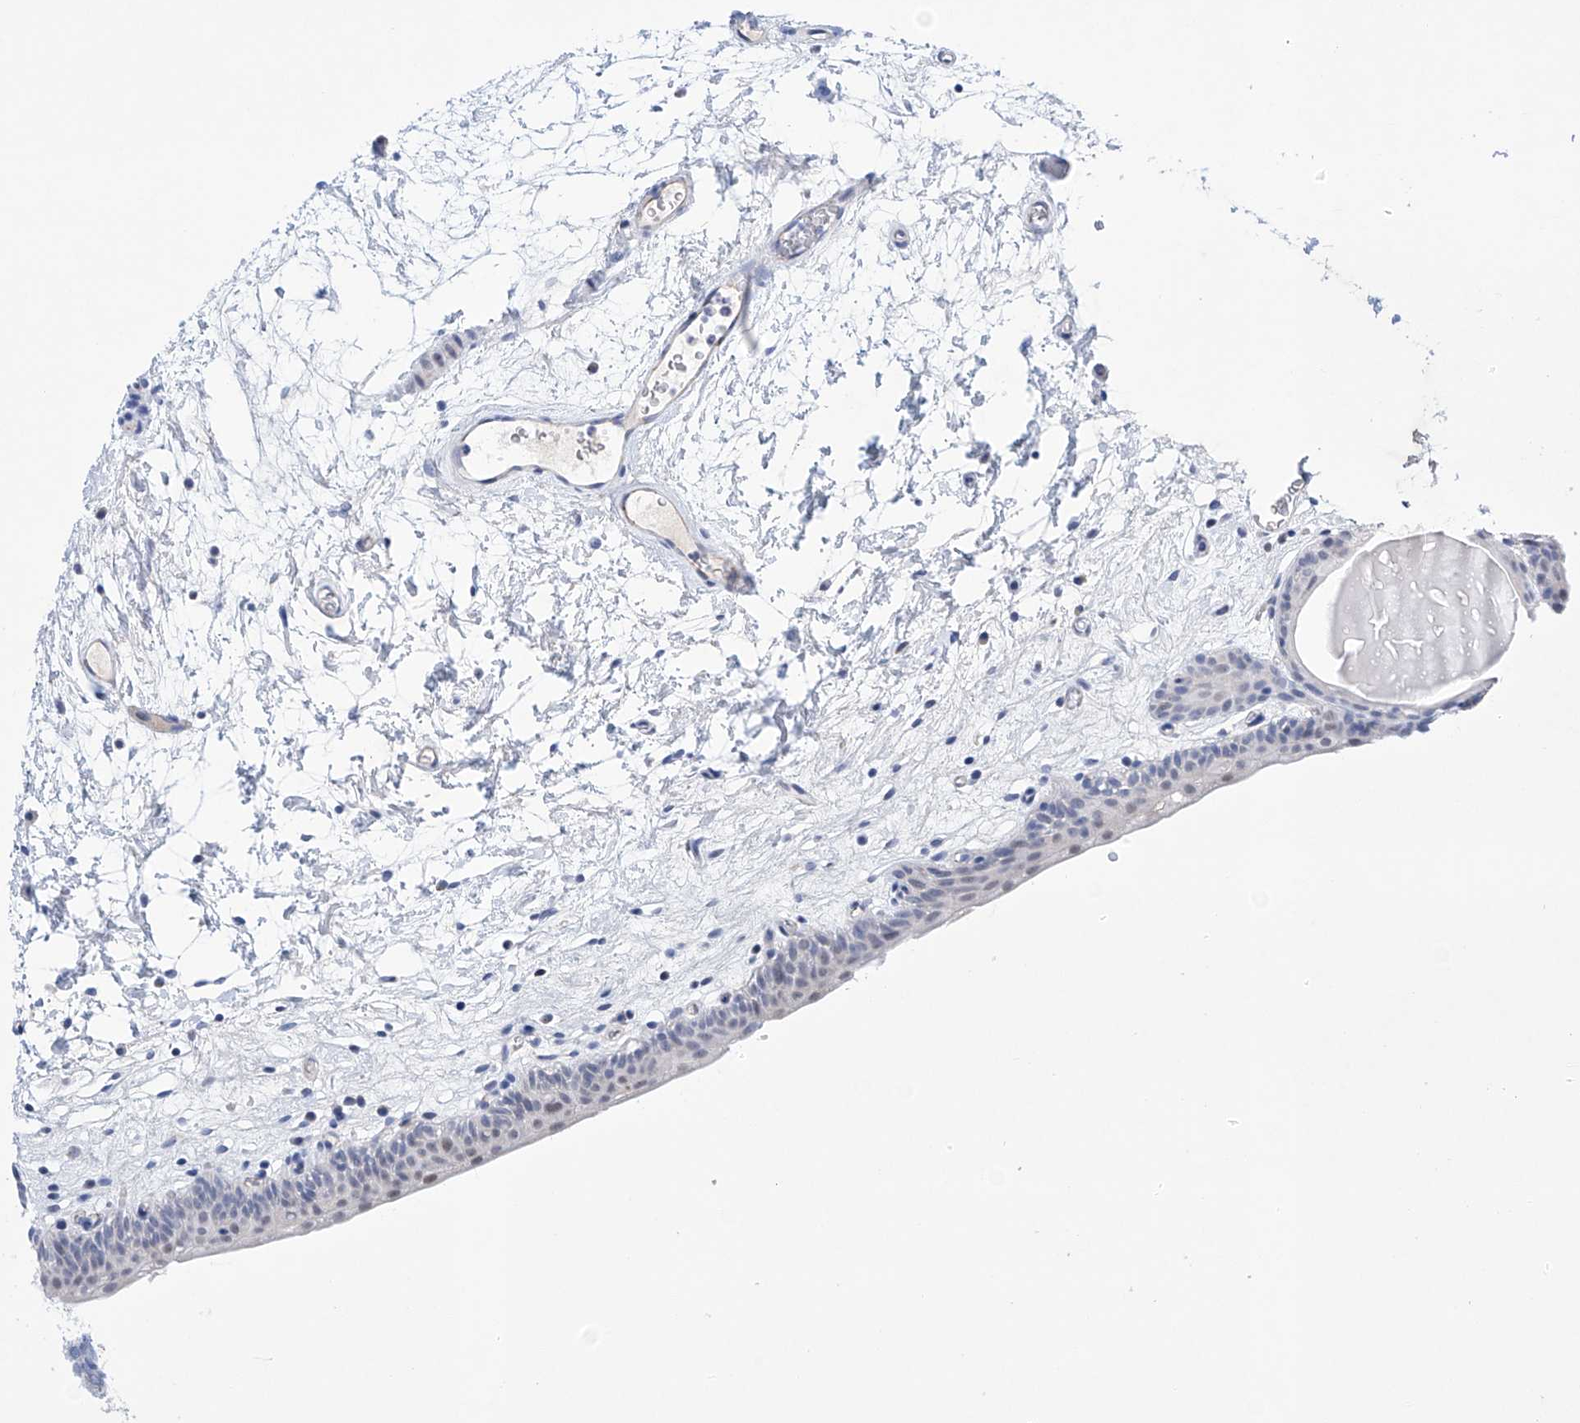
{"staining": {"intensity": "negative", "quantity": "none", "location": "none"}, "tissue": "urinary bladder", "cell_type": "Urothelial cells", "image_type": "normal", "snomed": [{"axis": "morphology", "description": "Normal tissue, NOS"}, {"axis": "topography", "description": "Urinary bladder"}], "caption": "Urothelial cells show no significant protein staining in normal urinary bladder.", "gene": "ETV7", "patient": {"sex": "male", "age": 83}}